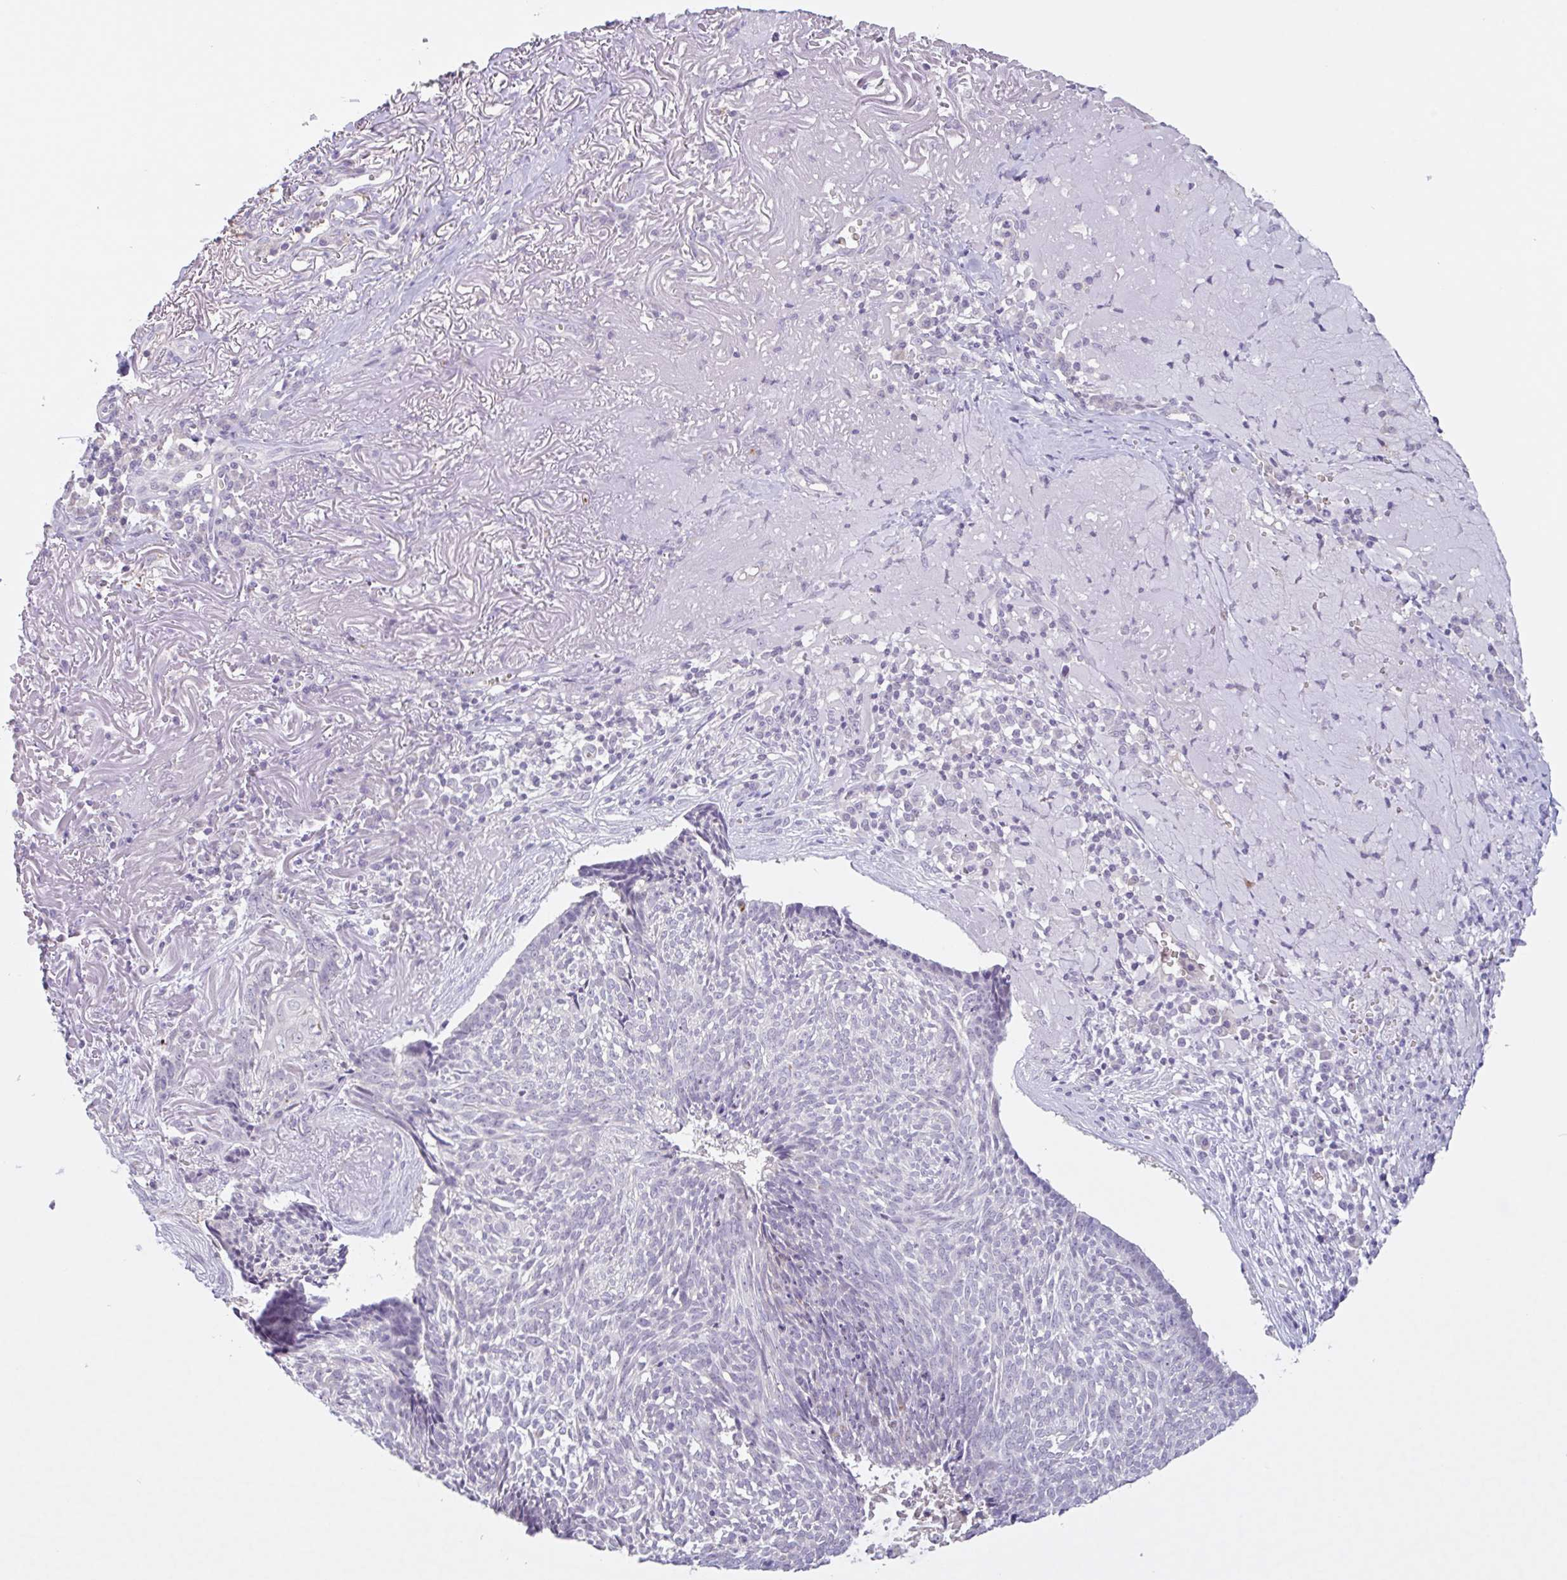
{"staining": {"intensity": "negative", "quantity": "none", "location": "none"}, "tissue": "skin cancer", "cell_type": "Tumor cells", "image_type": "cancer", "snomed": [{"axis": "morphology", "description": "Basal cell carcinoma"}, {"axis": "topography", "description": "Skin"}, {"axis": "topography", "description": "Skin of face"}], "caption": "The histopathology image displays no significant staining in tumor cells of skin cancer (basal cell carcinoma).", "gene": "RHAG", "patient": {"sex": "female", "age": 95}}